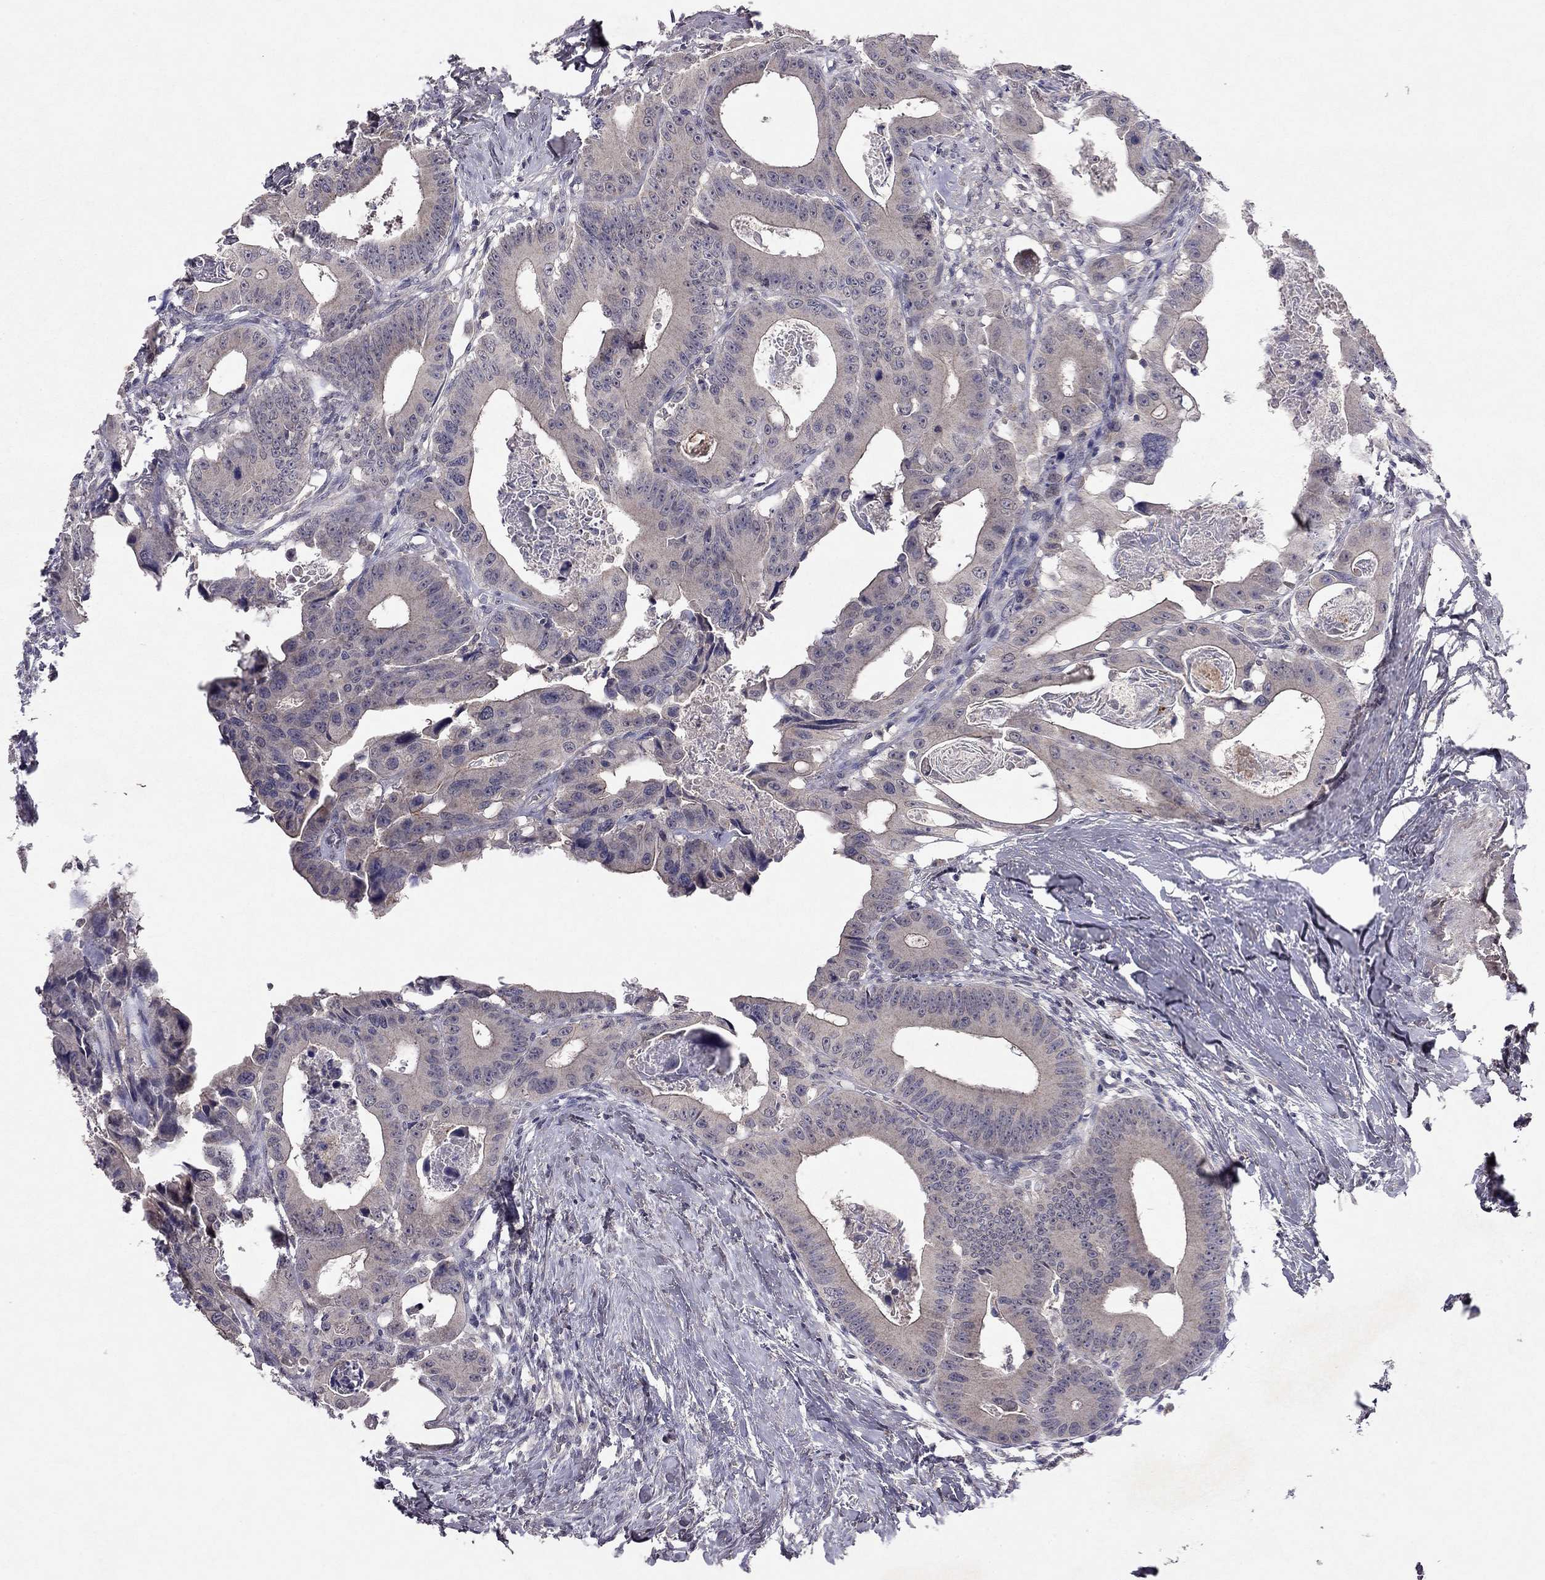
{"staining": {"intensity": "moderate", "quantity": "<25%", "location": "cytoplasmic/membranous"}, "tissue": "colorectal cancer", "cell_type": "Tumor cells", "image_type": "cancer", "snomed": [{"axis": "morphology", "description": "Adenocarcinoma, NOS"}, {"axis": "topography", "description": "Rectum"}], "caption": "IHC image of human colorectal cancer stained for a protein (brown), which demonstrates low levels of moderate cytoplasmic/membranous staining in approximately <25% of tumor cells.", "gene": "ESR2", "patient": {"sex": "male", "age": 64}}